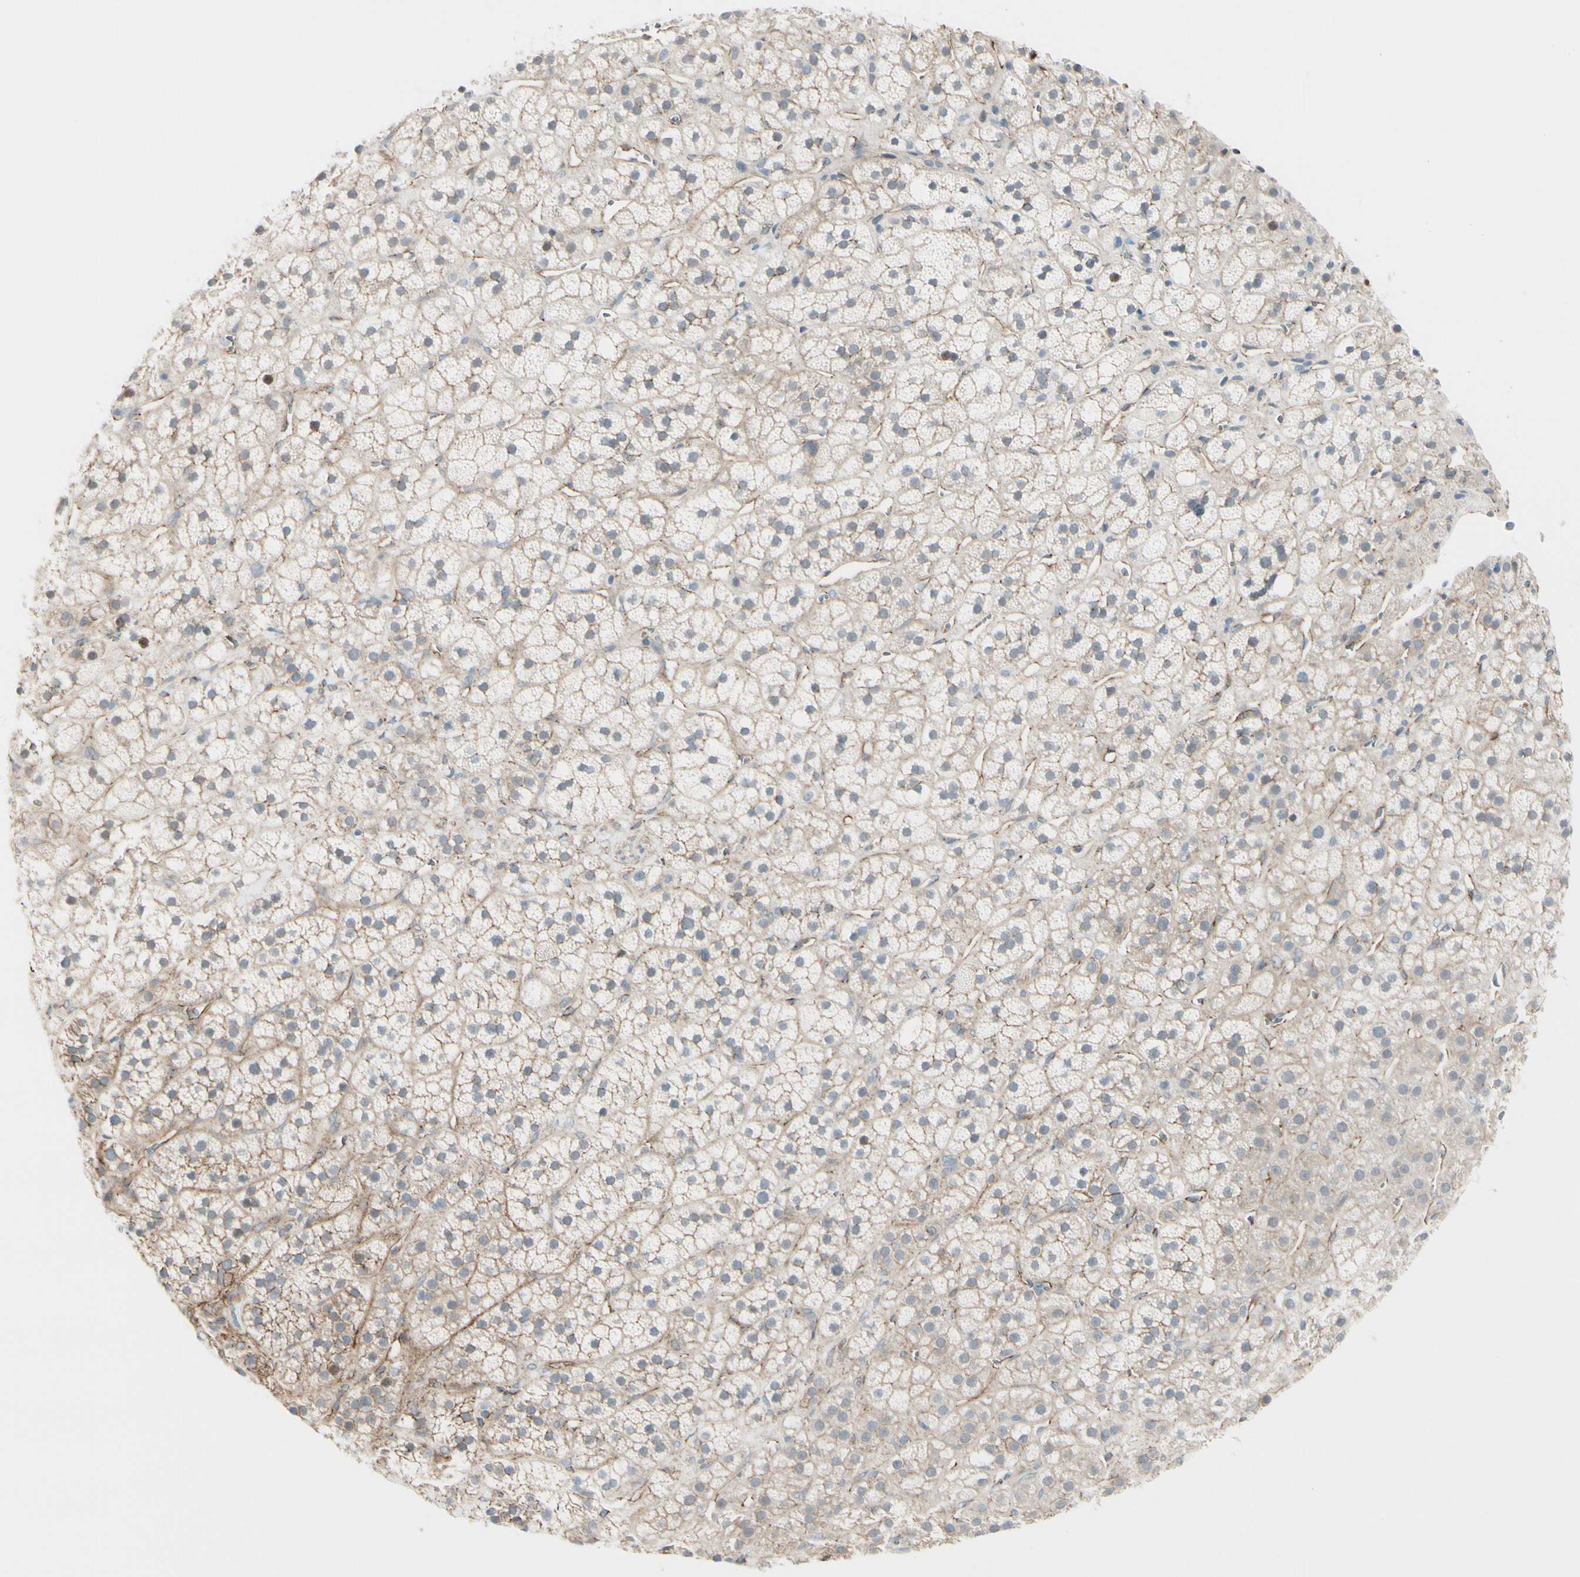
{"staining": {"intensity": "weak", "quantity": "25%-75%", "location": "cytoplasmic/membranous"}, "tissue": "adrenal gland", "cell_type": "Glandular cells", "image_type": "normal", "snomed": [{"axis": "morphology", "description": "Normal tissue, NOS"}, {"axis": "topography", "description": "Adrenal gland"}], "caption": "Protein expression by immunohistochemistry (IHC) displays weak cytoplasmic/membranous positivity in approximately 25%-75% of glandular cells in unremarkable adrenal gland. The staining was performed using DAB, with brown indicating positive protein expression. Nuclei are stained blue with hematoxylin.", "gene": "TJP1", "patient": {"sex": "male", "age": 56}}